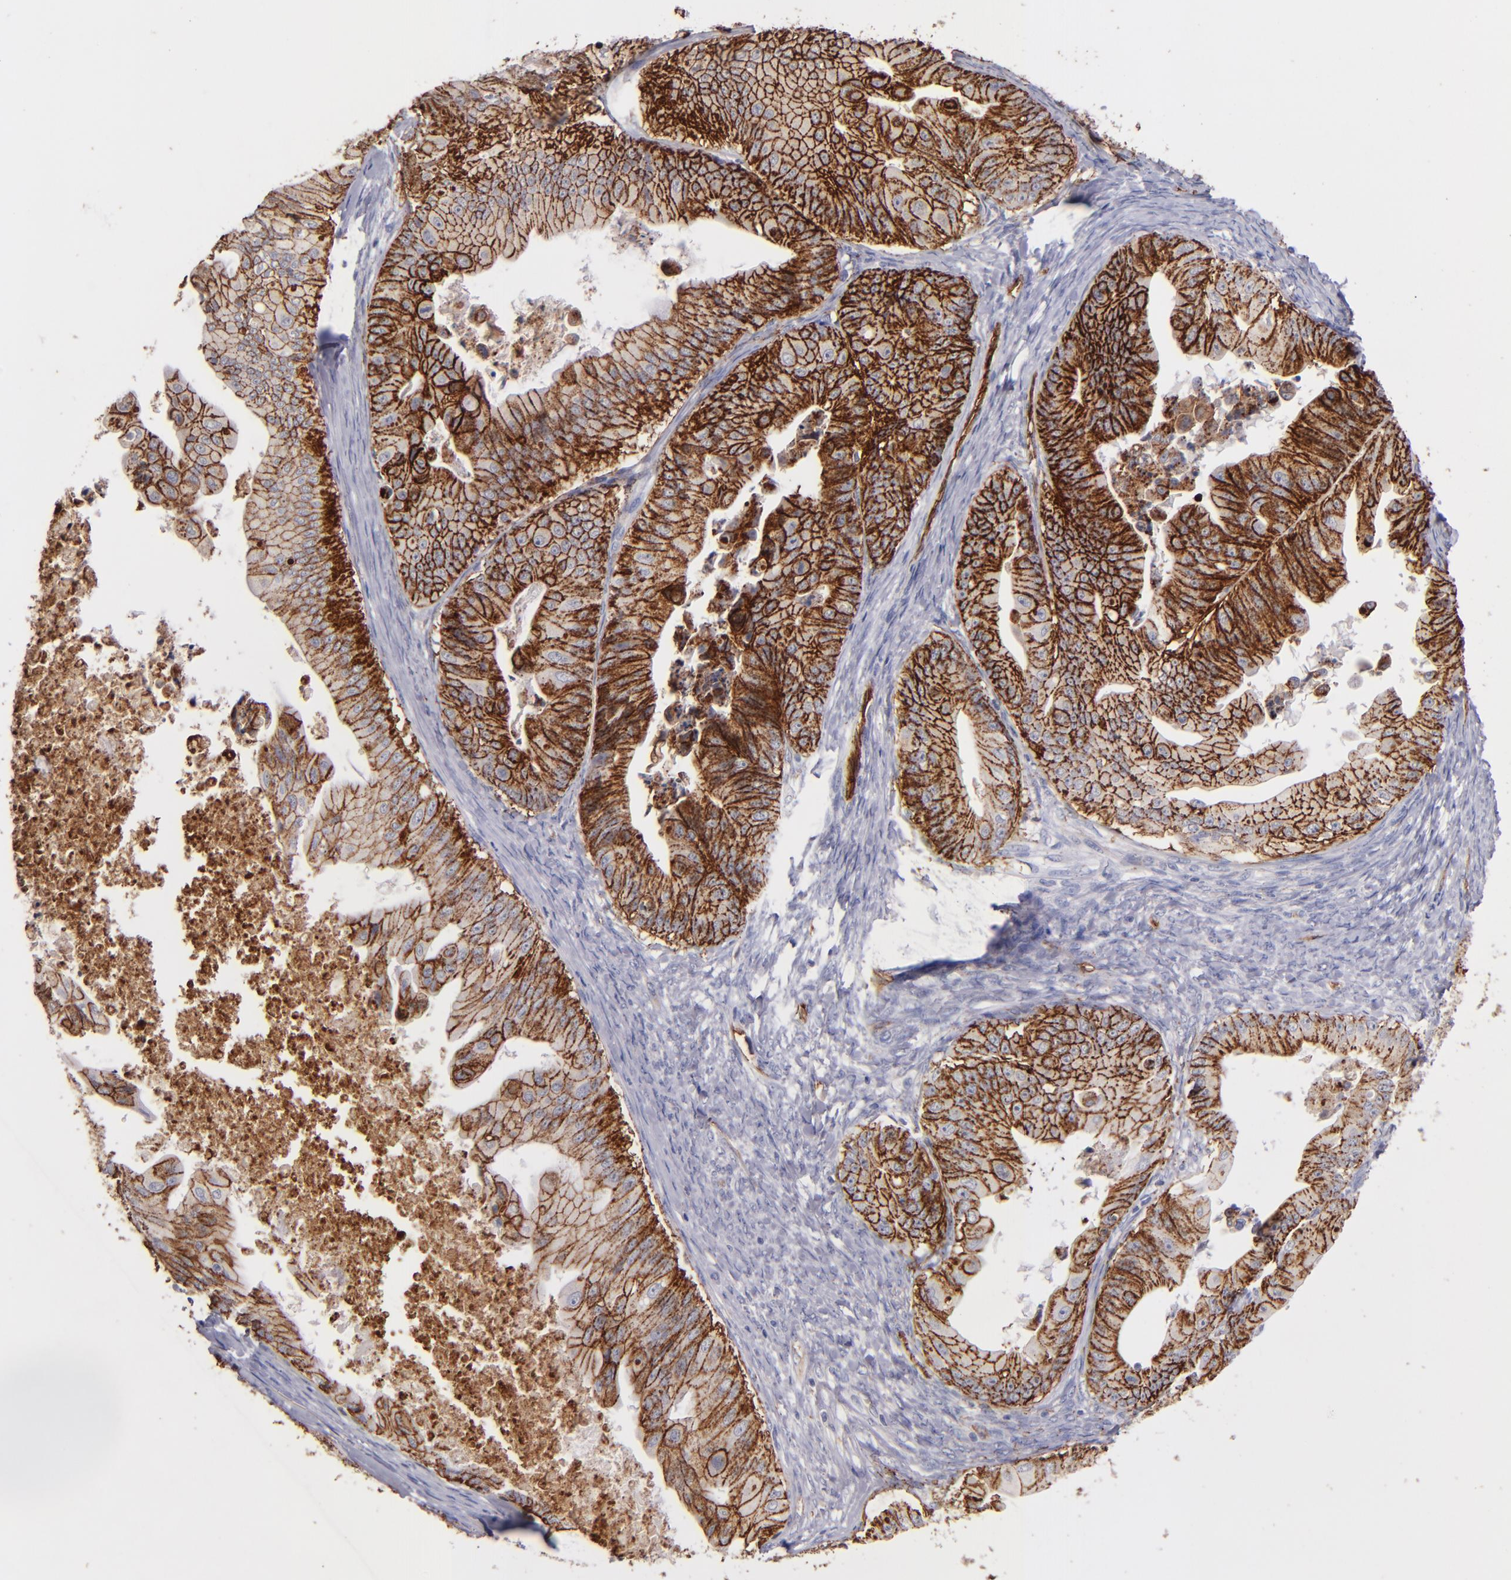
{"staining": {"intensity": "strong", "quantity": ">75%", "location": "cytoplasmic/membranous"}, "tissue": "ovarian cancer", "cell_type": "Tumor cells", "image_type": "cancer", "snomed": [{"axis": "morphology", "description": "Cystadenocarcinoma, mucinous, NOS"}, {"axis": "topography", "description": "Ovary"}], "caption": "Protein expression analysis of human ovarian cancer reveals strong cytoplasmic/membranous positivity in about >75% of tumor cells. The staining was performed using DAB (3,3'-diaminobenzidine), with brown indicating positive protein expression. Nuclei are stained blue with hematoxylin.", "gene": "CLDN5", "patient": {"sex": "female", "age": 37}}